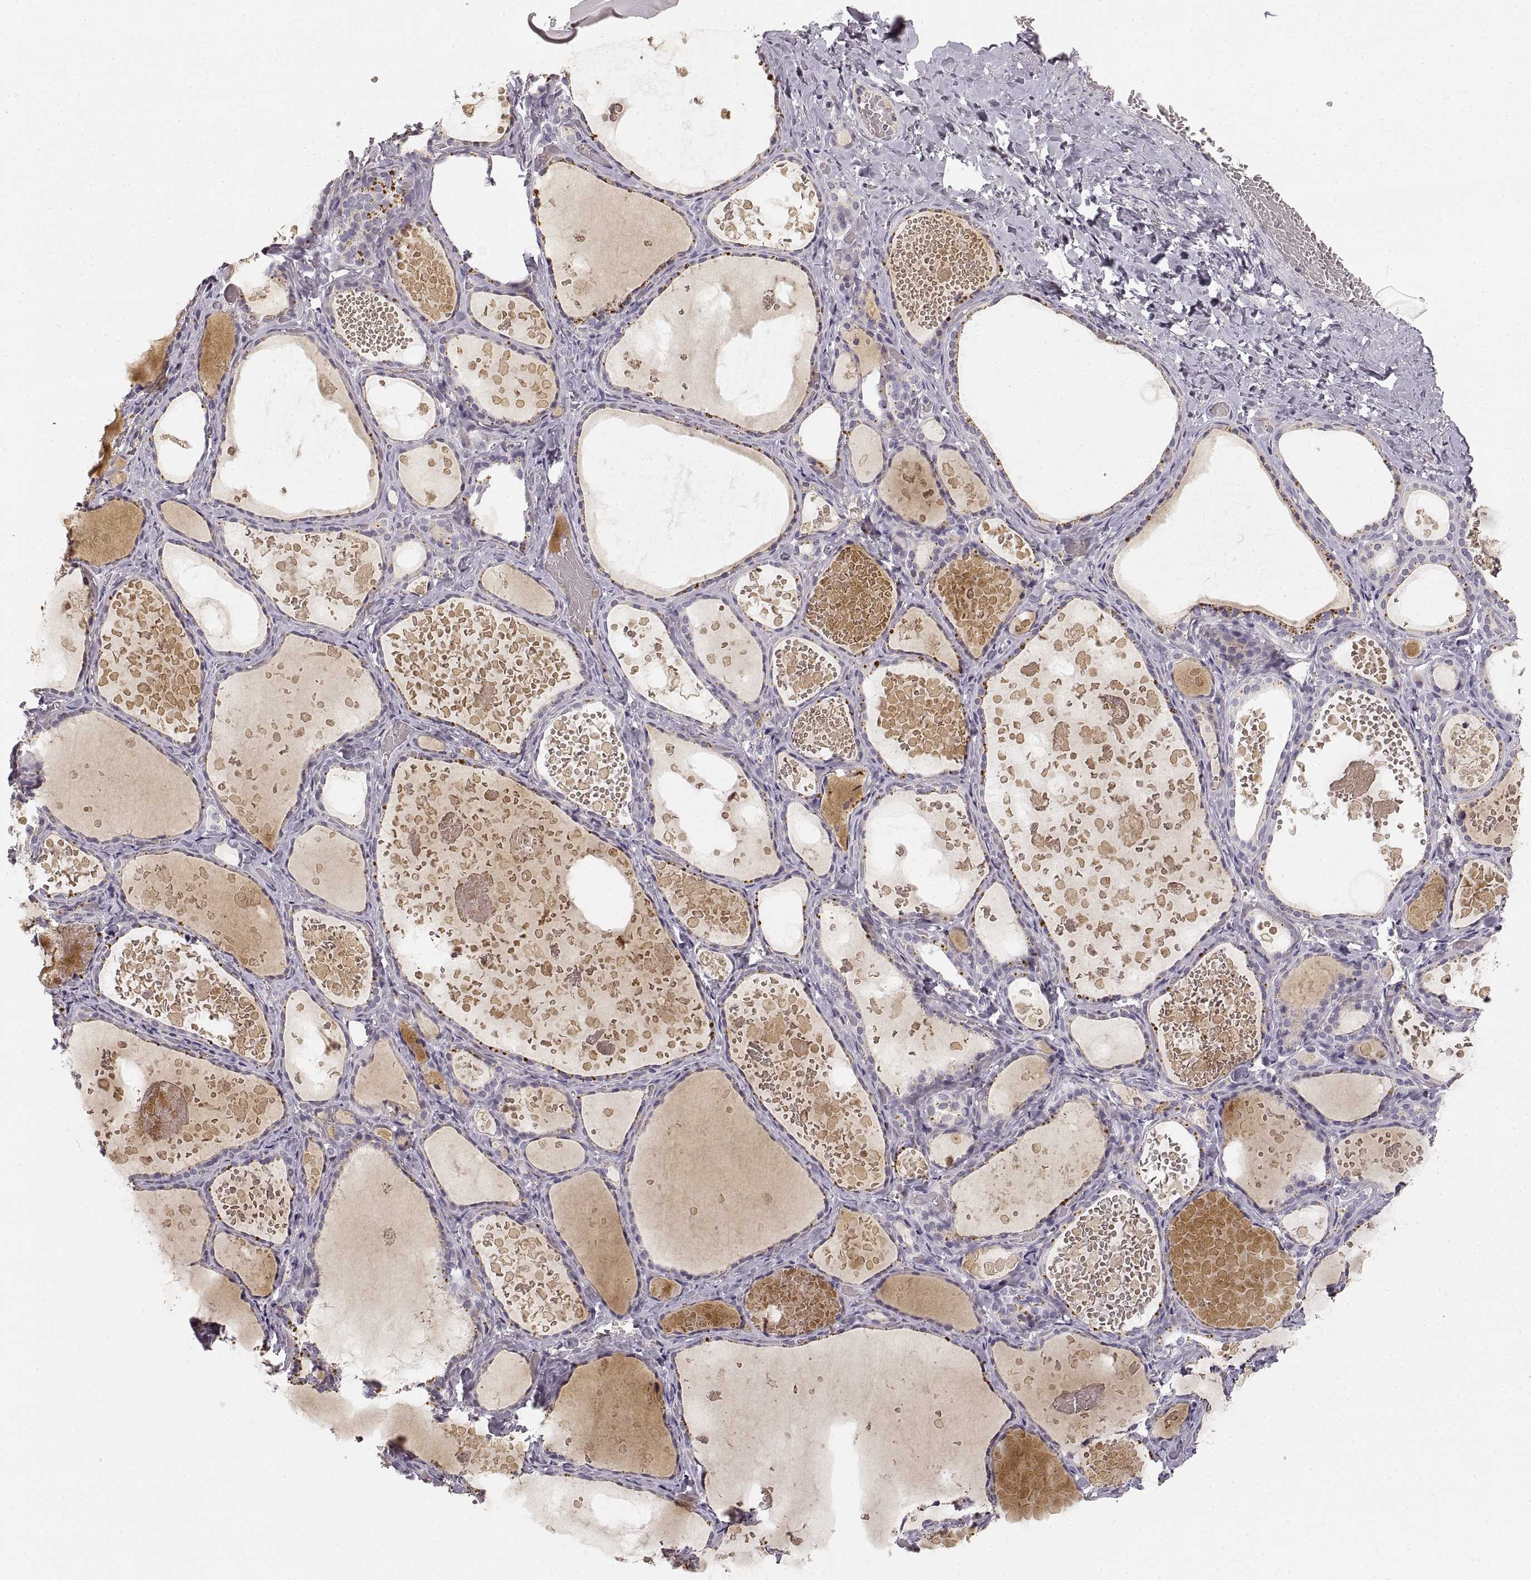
{"staining": {"intensity": "negative", "quantity": "none", "location": "none"}, "tissue": "thyroid gland", "cell_type": "Glandular cells", "image_type": "normal", "snomed": [{"axis": "morphology", "description": "Normal tissue, NOS"}, {"axis": "topography", "description": "Thyroid gland"}], "caption": "This photomicrograph is of unremarkable thyroid gland stained with IHC to label a protein in brown with the nuclei are counter-stained blue. There is no staining in glandular cells.", "gene": "RUNDC3A", "patient": {"sex": "female", "age": 56}}